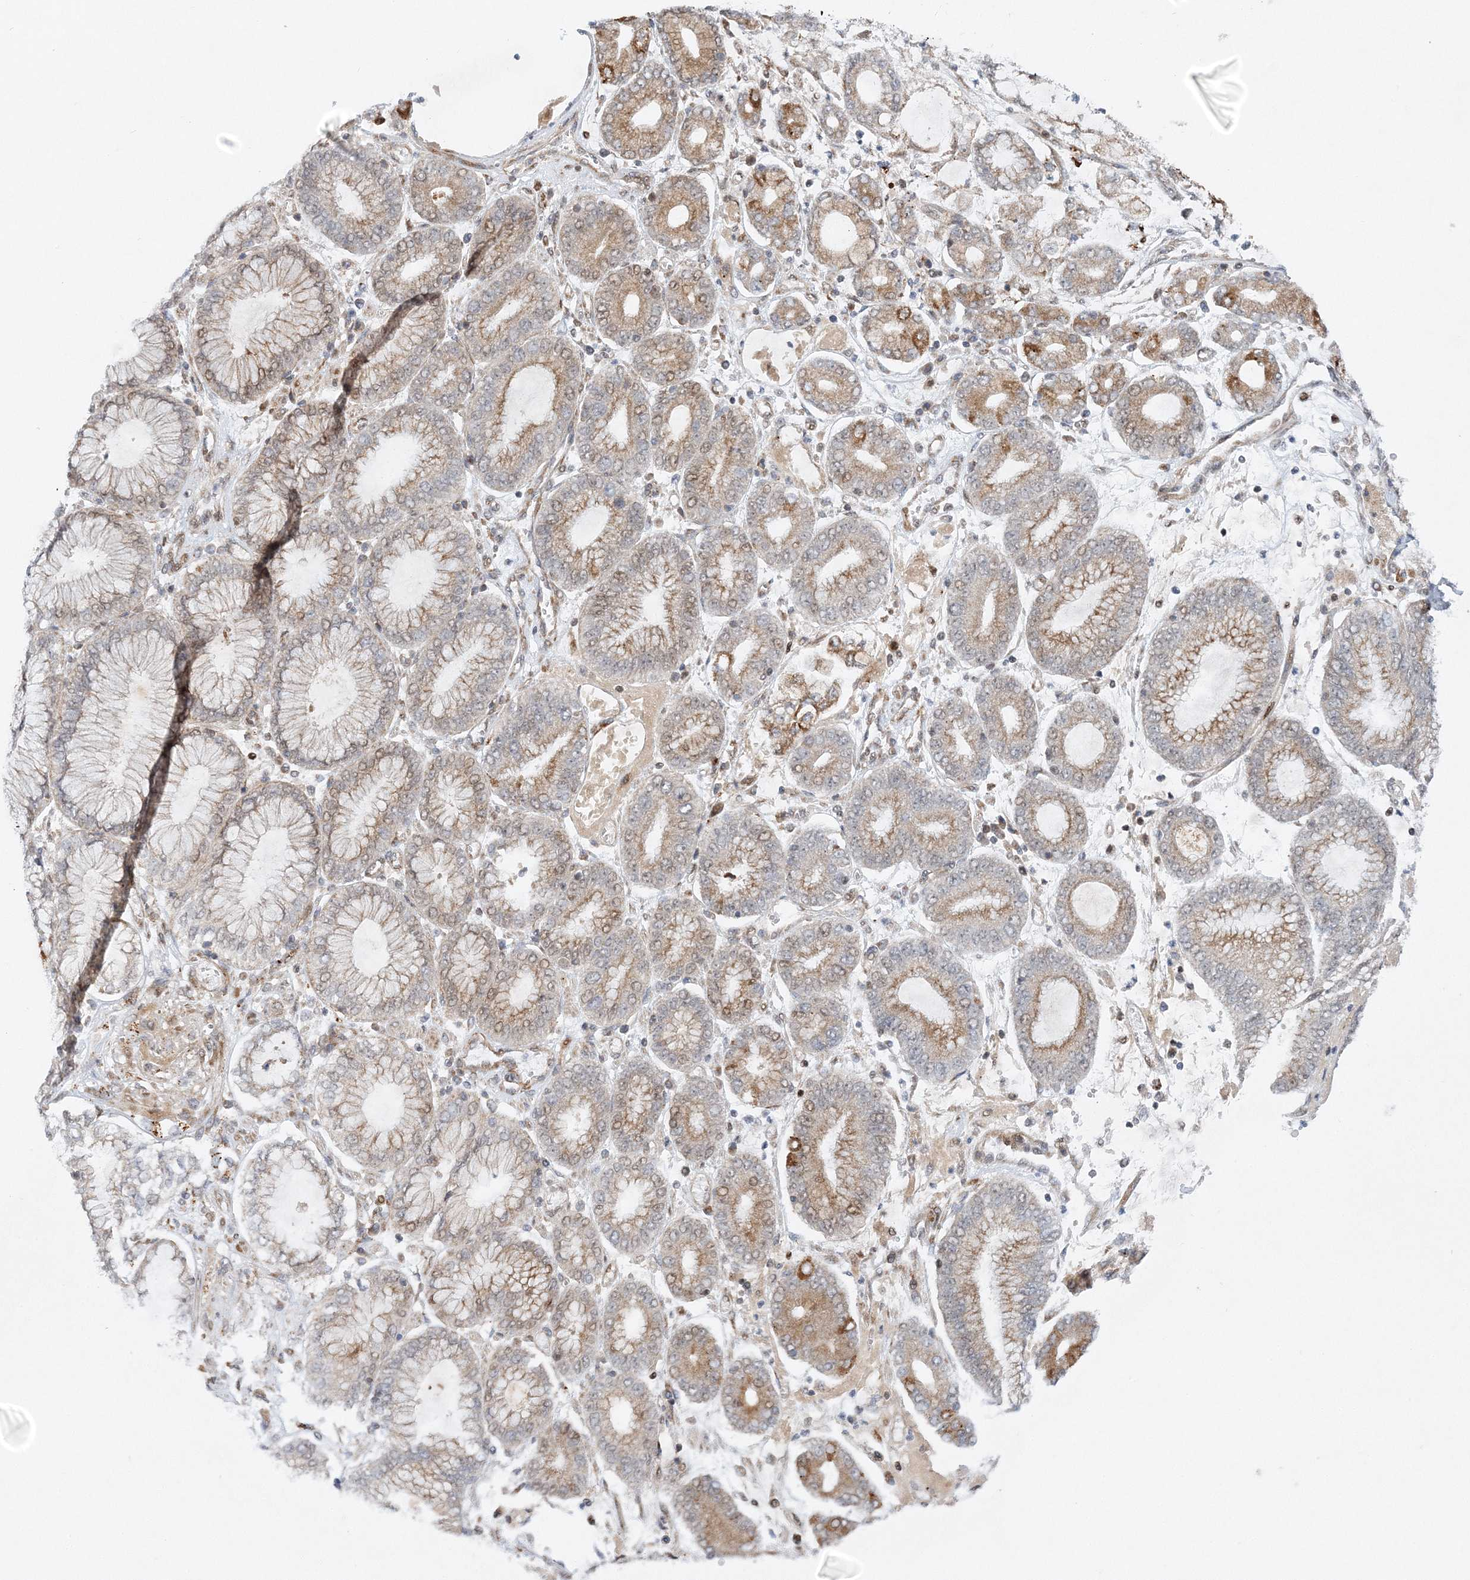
{"staining": {"intensity": "weak", "quantity": ">75%", "location": "cytoplasmic/membranous"}, "tissue": "stomach cancer", "cell_type": "Tumor cells", "image_type": "cancer", "snomed": [{"axis": "morphology", "description": "Adenocarcinoma, NOS"}, {"axis": "topography", "description": "Stomach"}], "caption": "A micrograph of adenocarcinoma (stomach) stained for a protein demonstrates weak cytoplasmic/membranous brown staining in tumor cells.", "gene": "RAB11FIP2", "patient": {"sex": "male", "age": 76}}